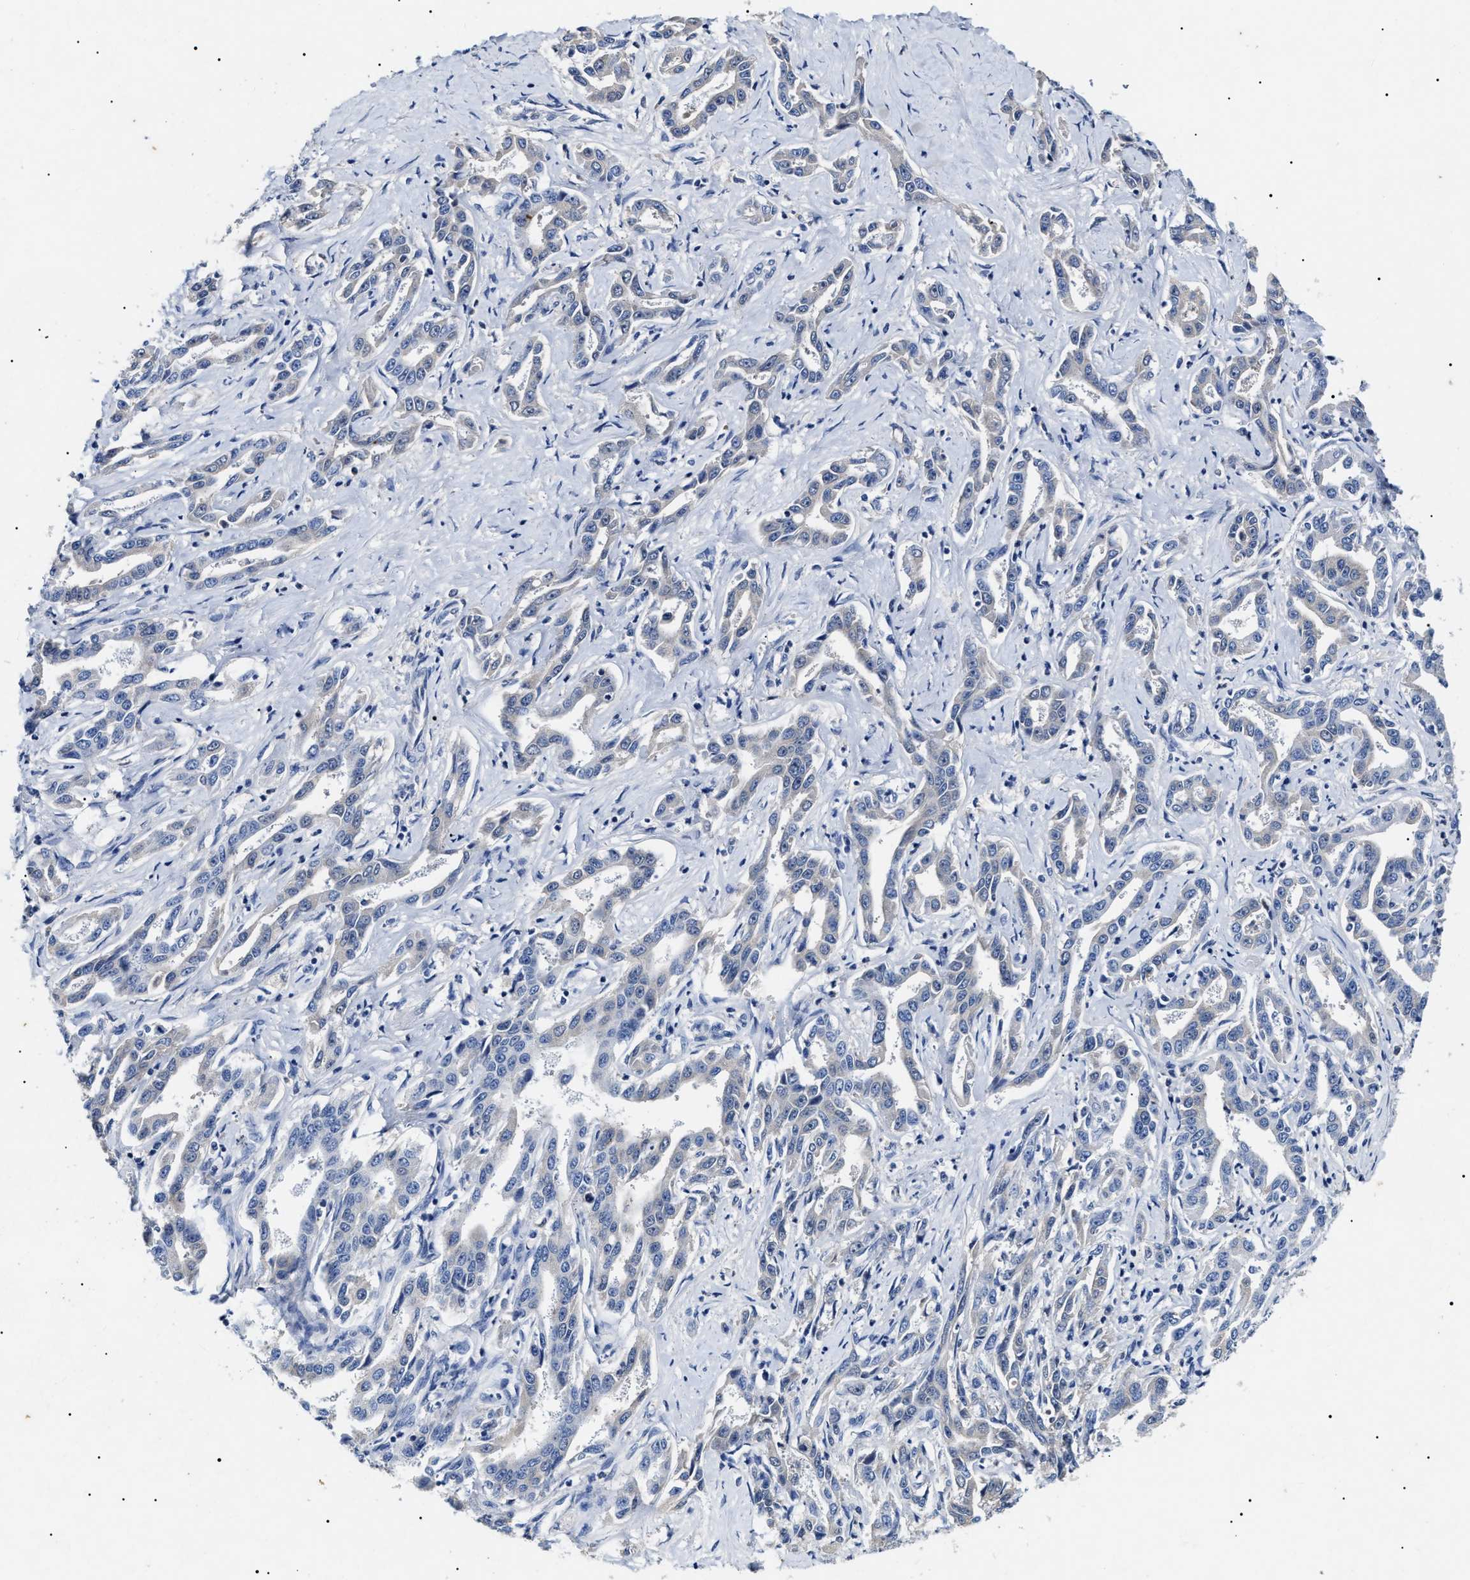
{"staining": {"intensity": "negative", "quantity": "none", "location": "none"}, "tissue": "liver cancer", "cell_type": "Tumor cells", "image_type": "cancer", "snomed": [{"axis": "morphology", "description": "Cholangiocarcinoma"}, {"axis": "topography", "description": "Liver"}], "caption": "There is no significant staining in tumor cells of liver cancer.", "gene": "LRRC8E", "patient": {"sex": "male", "age": 59}}